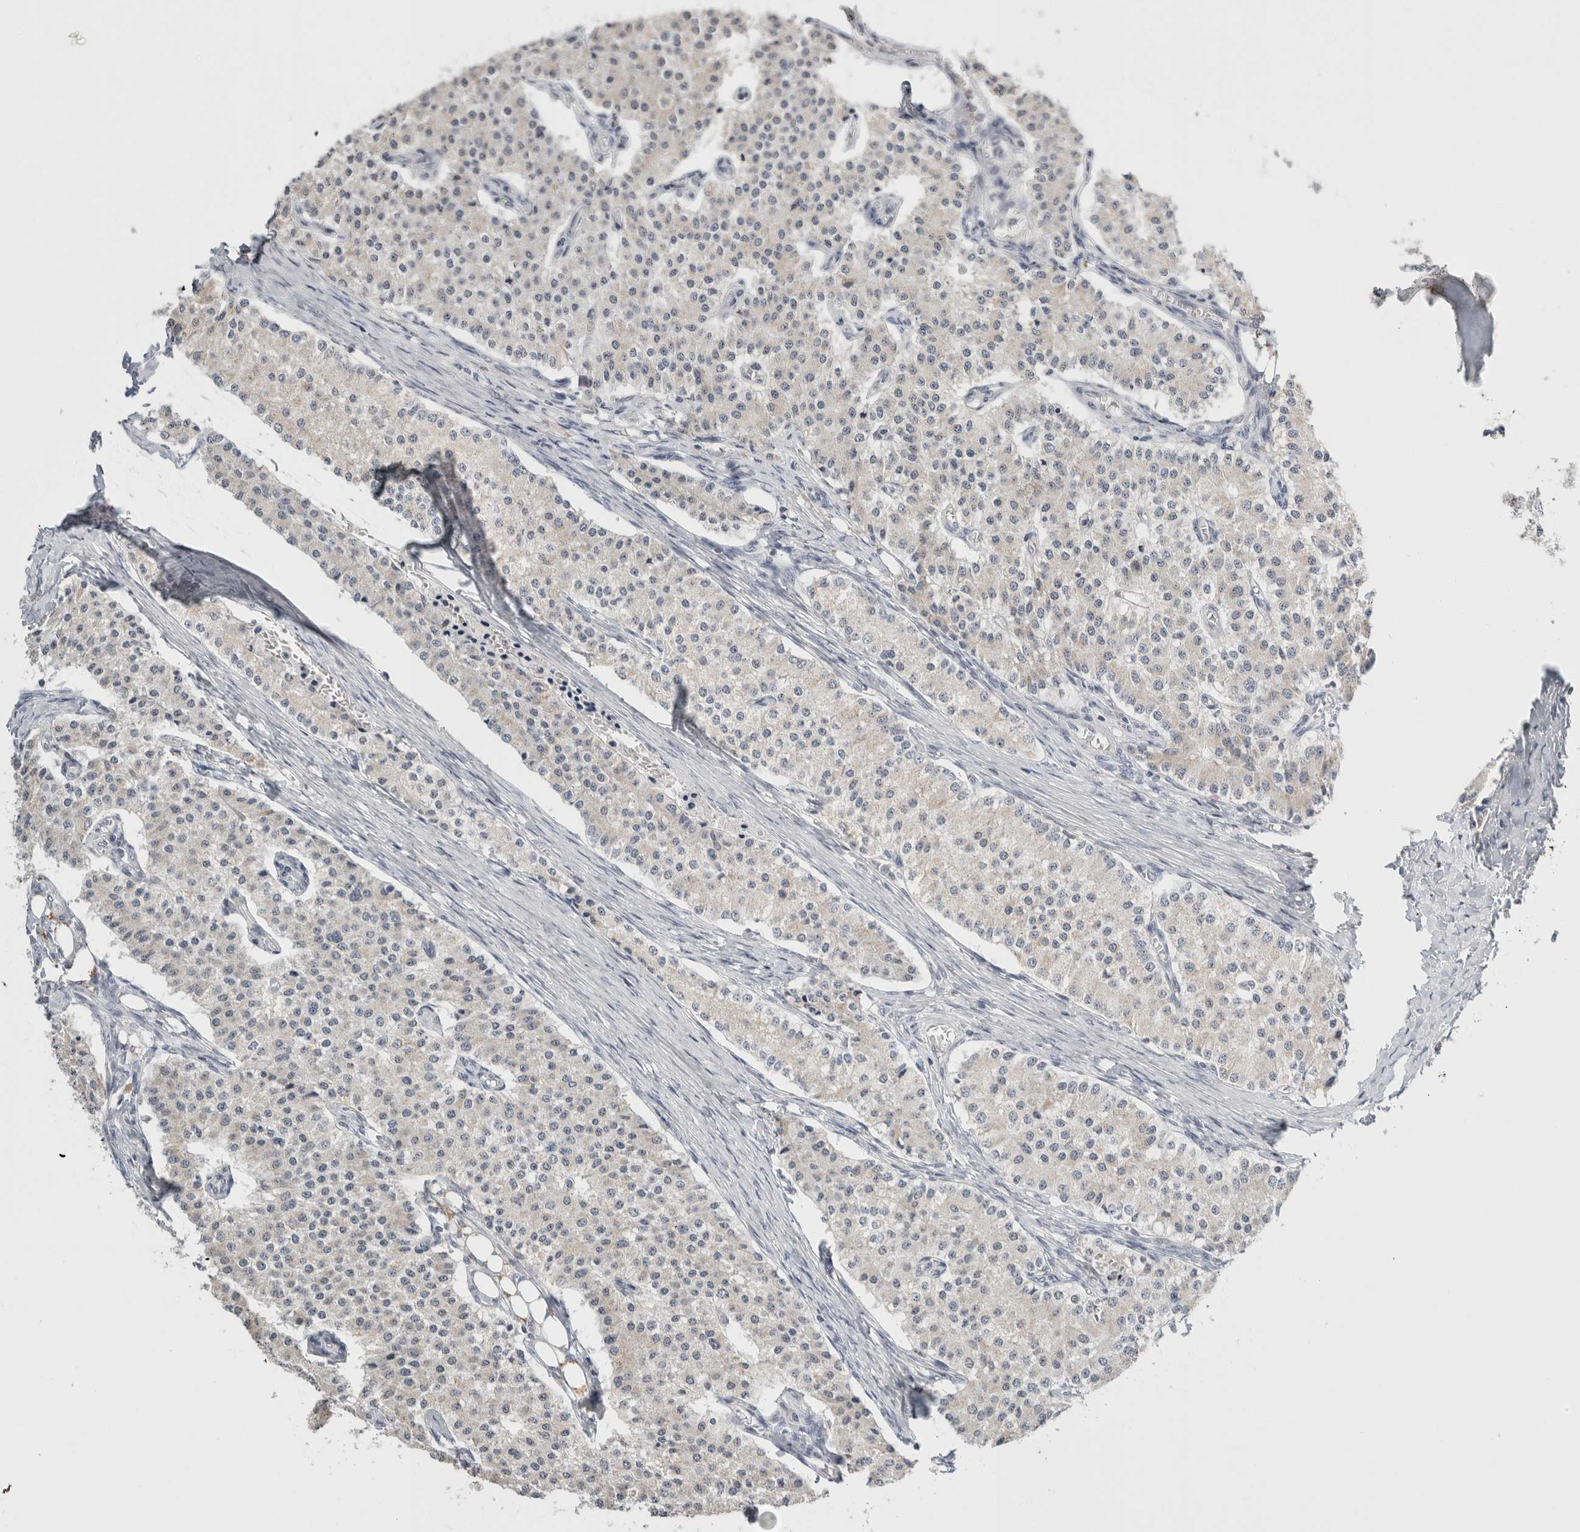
{"staining": {"intensity": "weak", "quantity": "<25%", "location": "cytoplasmic/membranous"}, "tissue": "carcinoid", "cell_type": "Tumor cells", "image_type": "cancer", "snomed": [{"axis": "morphology", "description": "Carcinoid, malignant, NOS"}, {"axis": "topography", "description": "Colon"}], "caption": "A photomicrograph of human carcinoid (malignant) is negative for staining in tumor cells.", "gene": "CRAT", "patient": {"sex": "female", "age": 52}}